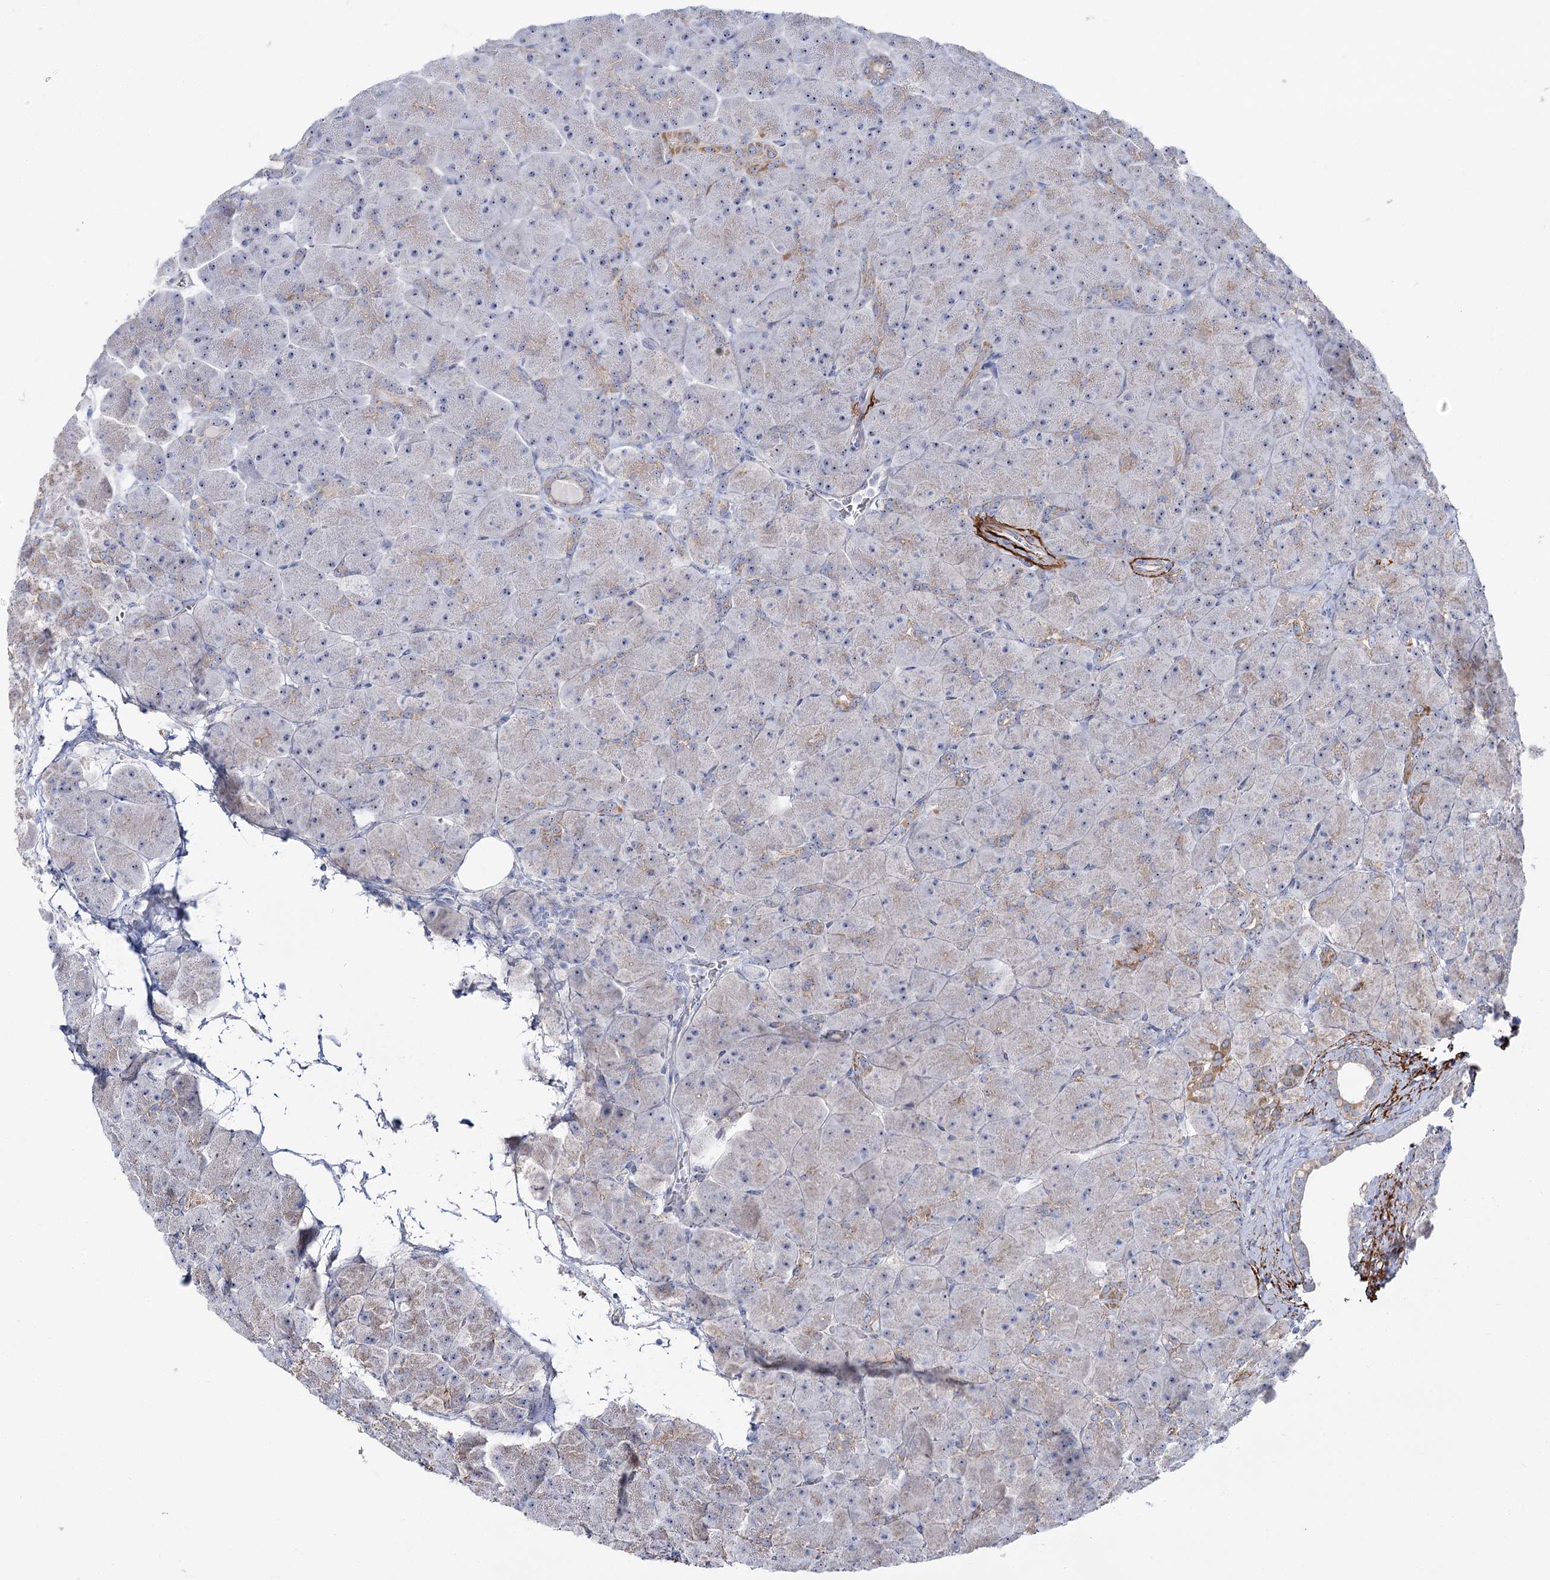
{"staining": {"intensity": "moderate", "quantity": "25%-75%", "location": "cytoplasmic/membranous,nuclear"}, "tissue": "pancreas", "cell_type": "Exocrine glandular cells", "image_type": "normal", "snomed": [{"axis": "morphology", "description": "Normal tissue, NOS"}, {"axis": "topography", "description": "Pancreas"}], "caption": "An image showing moderate cytoplasmic/membranous,nuclear positivity in about 25%-75% of exocrine glandular cells in benign pancreas, as visualized by brown immunohistochemical staining.", "gene": "SUOX", "patient": {"sex": "male", "age": 66}}